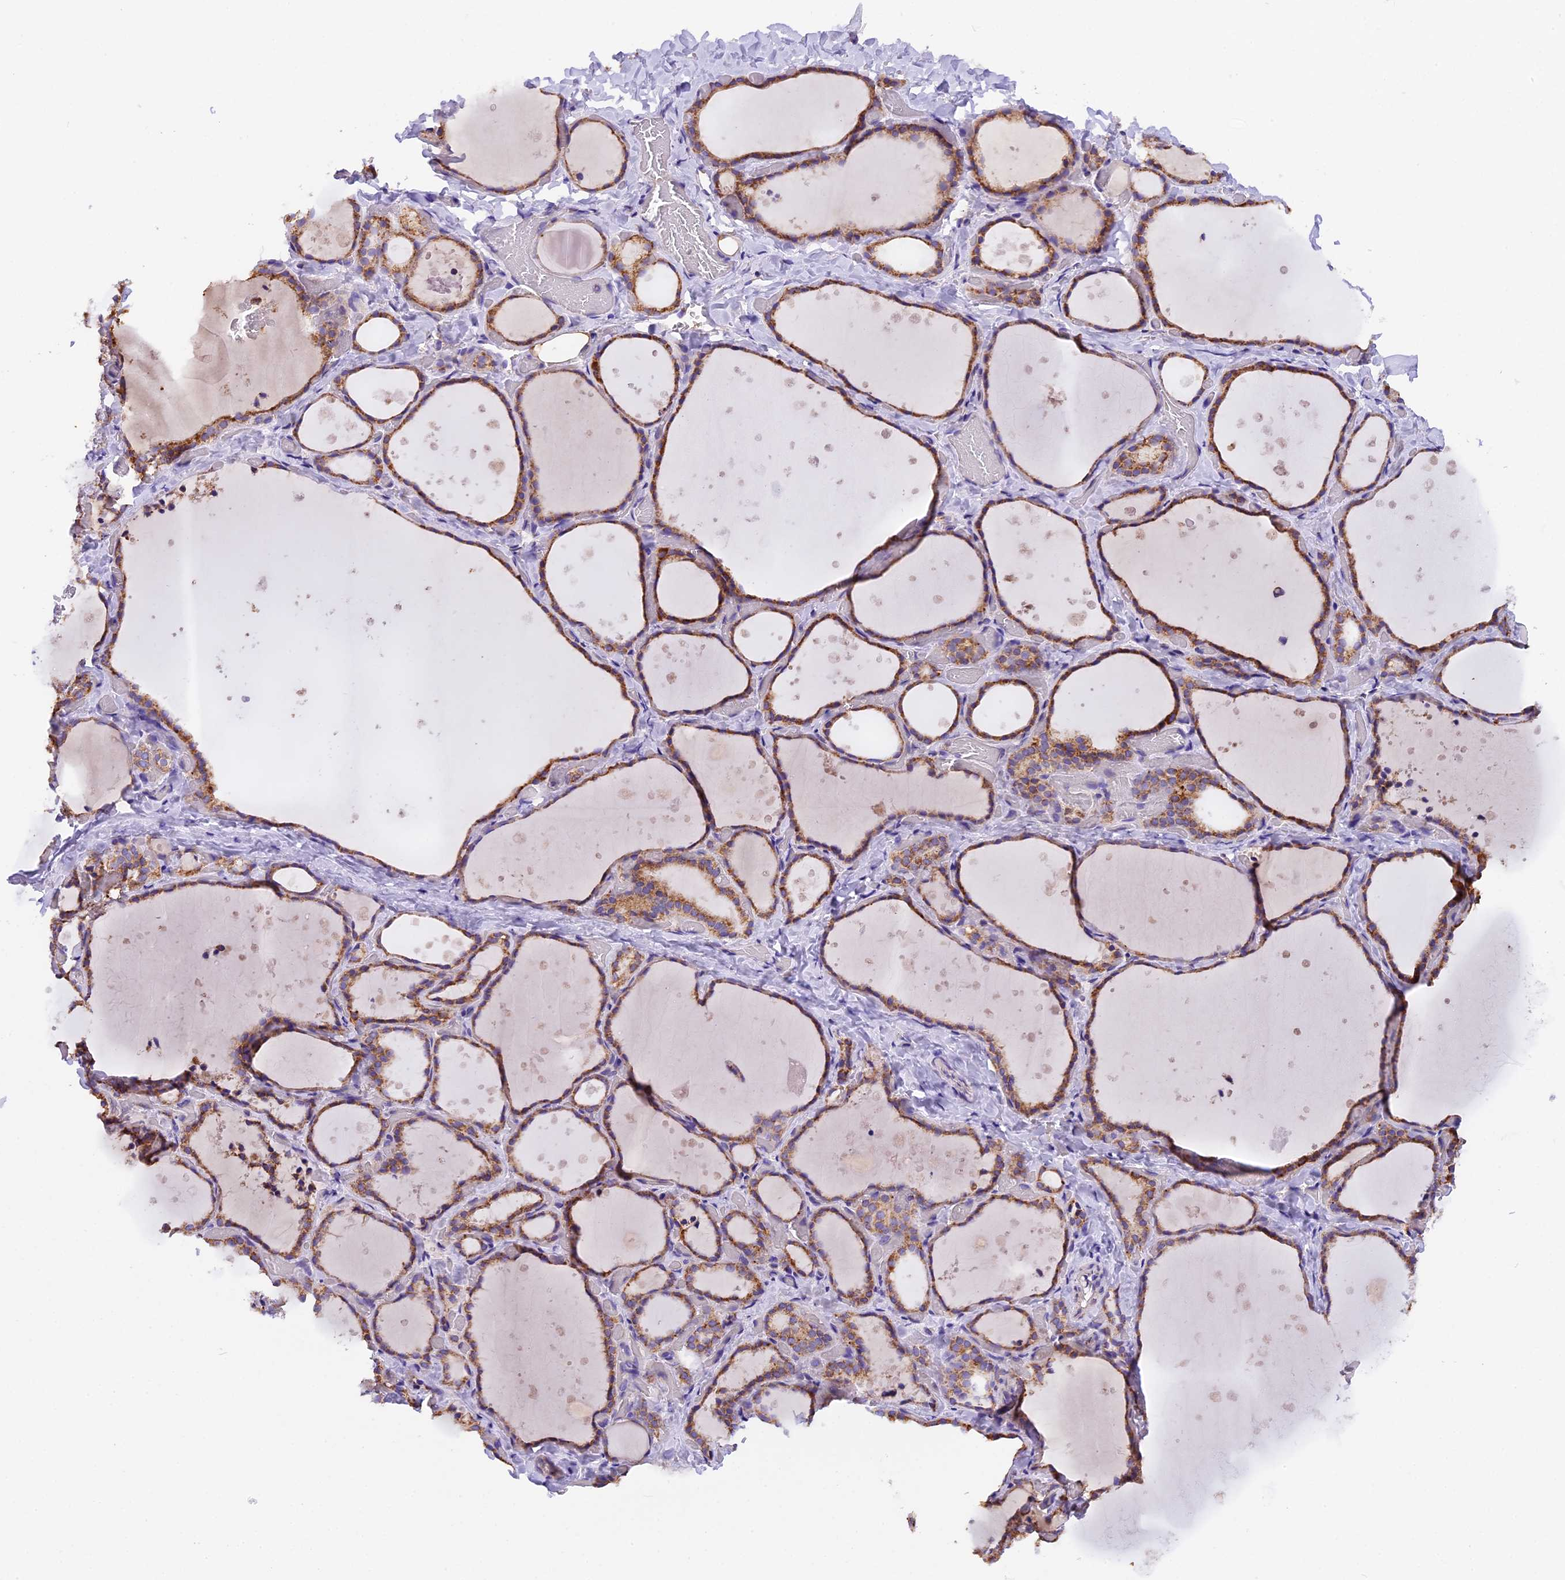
{"staining": {"intensity": "moderate", "quantity": ">75%", "location": "cytoplasmic/membranous"}, "tissue": "thyroid gland", "cell_type": "Glandular cells", "image_type": "normal", "snomed": [{"axis": "morphology", "description": "Normal tissue, NOS"}, {"axis": "topography", "description": "Thyroid gland"}], "caption": "IHC micrograph of benign thyroid gland: human thyroid gland stained using immunohistochemistry displays medium levels of moderate protein expression localized specifically in the cytoplasmic/membranous of glandular cells, appearing as a cytoplasmic/membranous brown color.", "gene": "MGME1", "patient": {"sex": "female", "age": 44}}